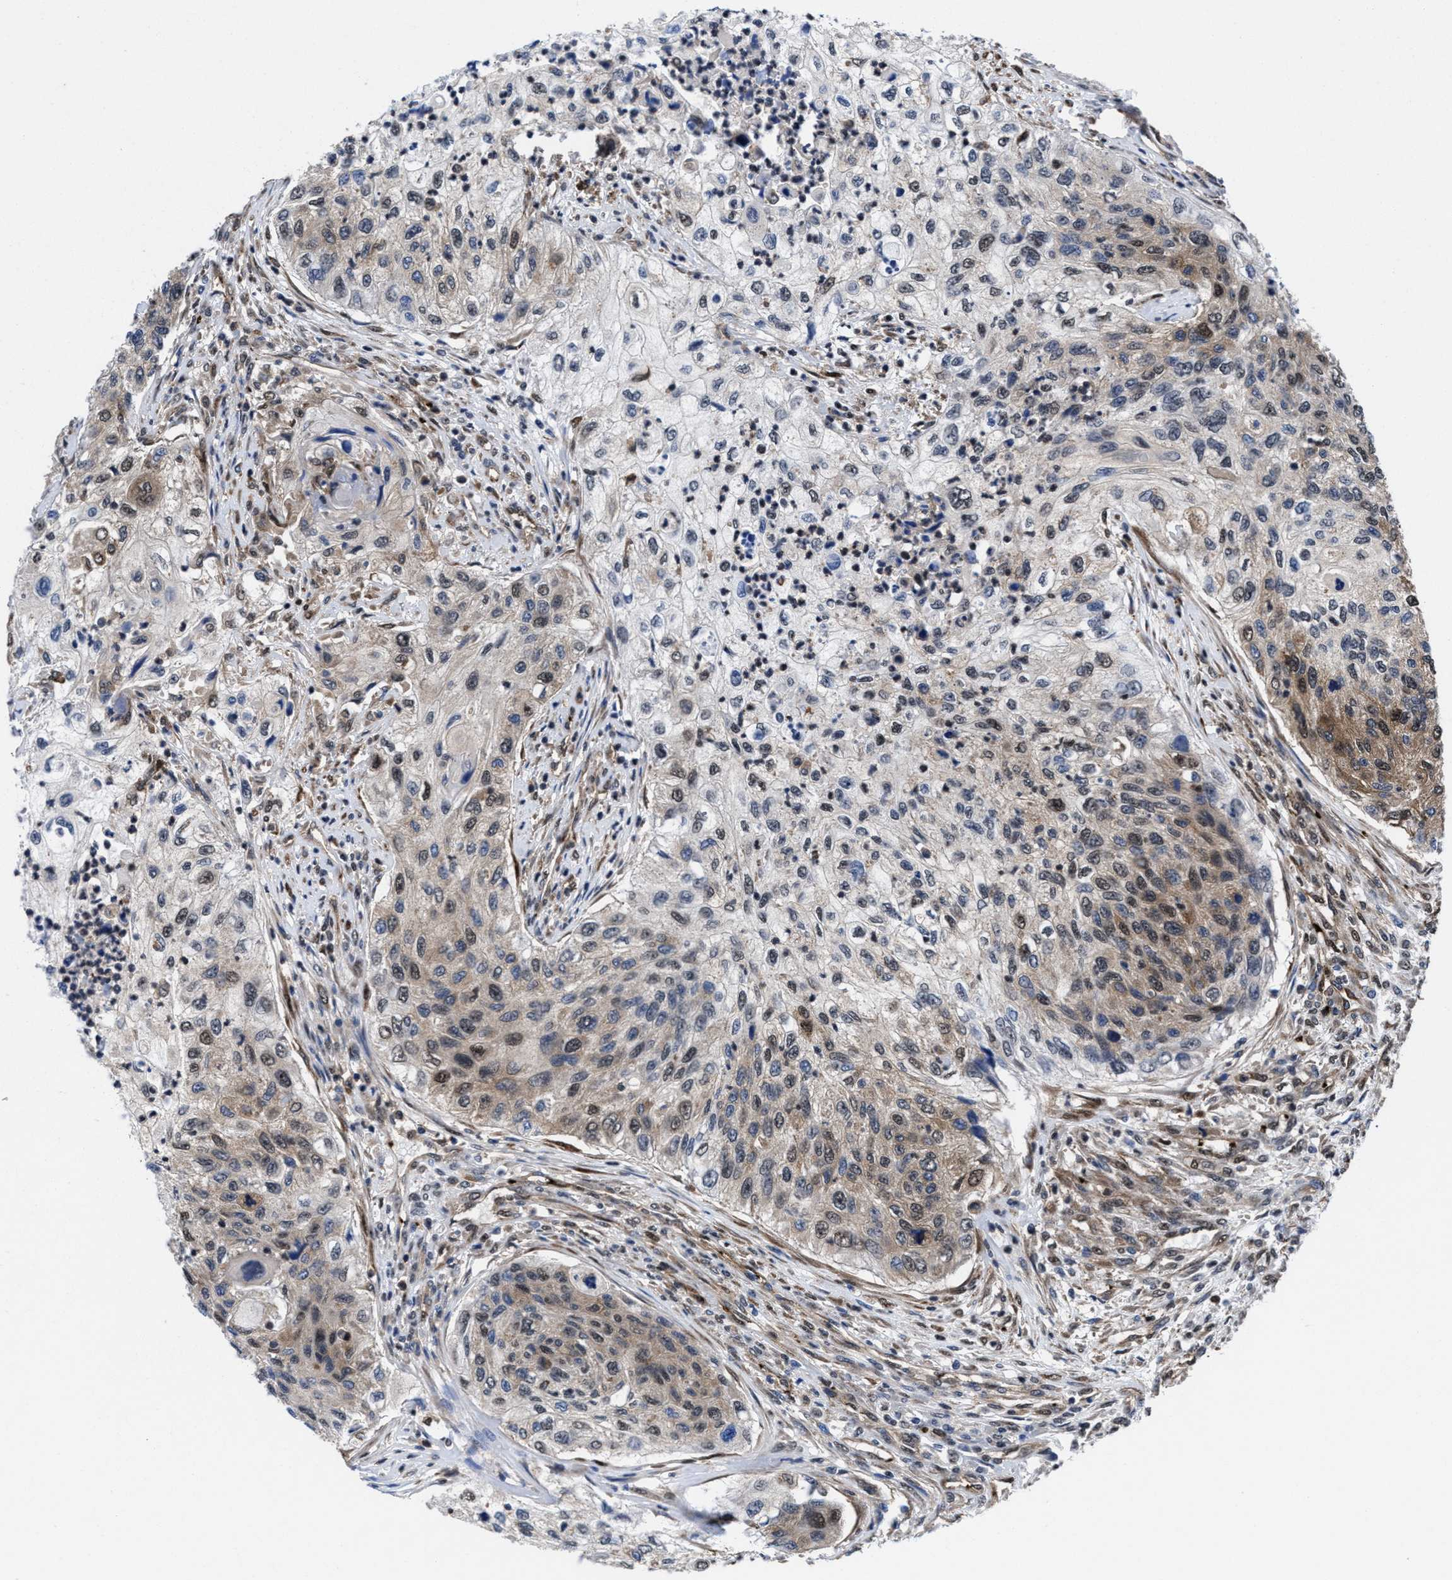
{"staining": {"intensity": "moderate", "quantity": "<25%", "location": "cytoplasmic/membranous,nuclear"}, "tissue": "urothelial cancer", "cell_type": "Tumor cells", "image_type": "cancer", "snomed": [{"axis": "morphology", "description": "Urothelial carcinoma, High grade"}, {"axis": "topography", "description": "Urinary bladder"}], "caption": "Protein expression analysis of high-grade urothelial carcinoma exhibits moderate cytoplasmic/membranous and nuclear expression in approximately <25% of tumor cells. The staining was performed using DAB to visualize the protein expression in brown, while the nuclei were stained in blue with hematoxylin (Magnification: 20x).", "gene": "ACLY", "patient": {"sex": "female", "age": 60}}